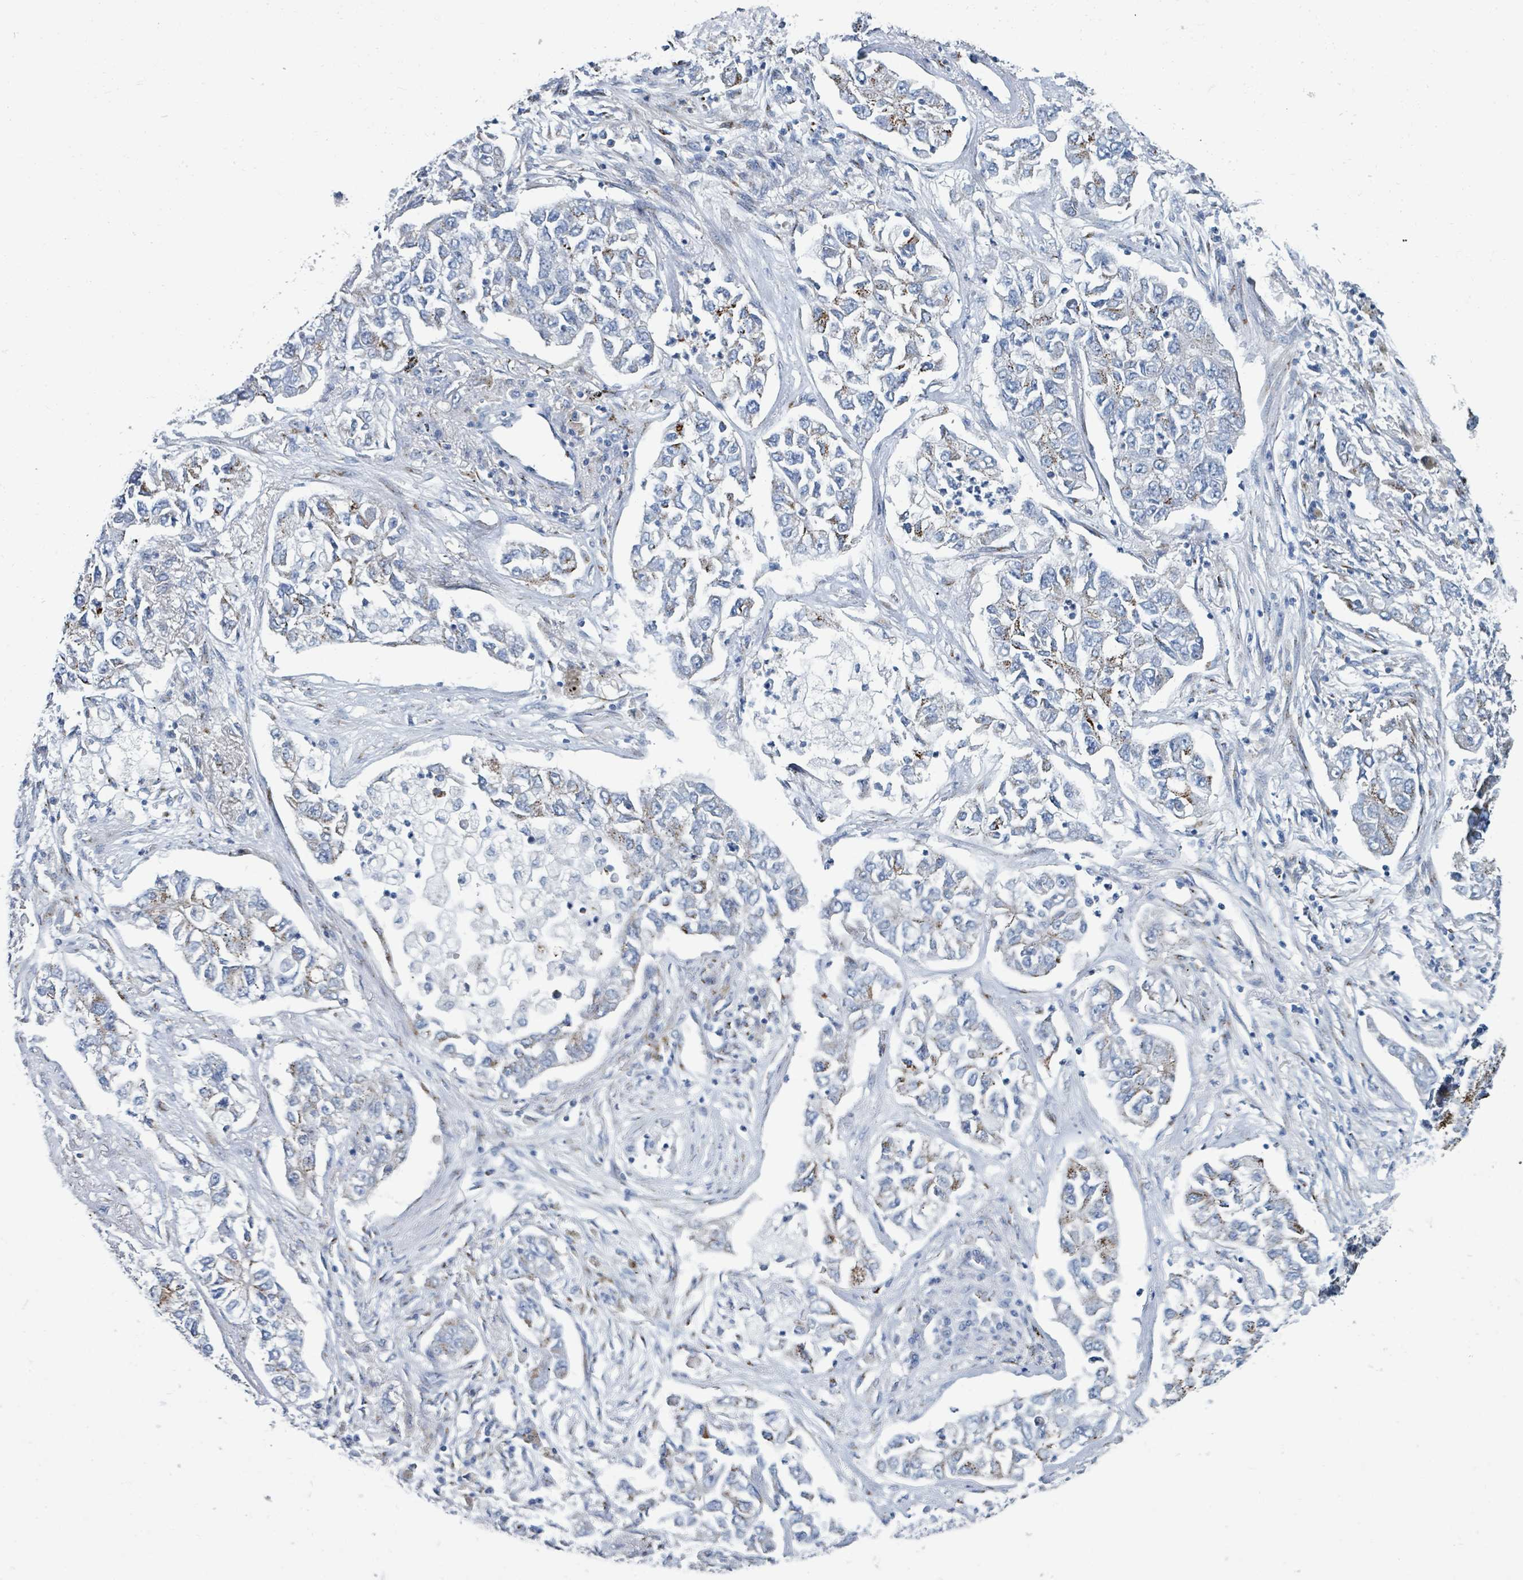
{"staining": {"intensity": "moderate", "quantity": "25%-75%", "location": "cytoplasmic/membranous"}, "tissue": "lung cancer", "cell_type": "Tumor cells", "image_type": "cancer", "snomed": [{"axis": "morphology", "description": "Adenocarcinoma, NOS"}, {"axis": "topography", "description": "Lung"}], "caption": "Immunohistochemistry (IHC) image of neoplastic tissue: lung adenocarcinoma stained using IHC displays medium levels of moderate protein expression localized specifically in the cytoplasmic/membranous of tumor cells, appearing as a cytoplasmic/membranous brown color.", "gene": "DCAF5", "patient": {"sex": "male", "age": 49}}